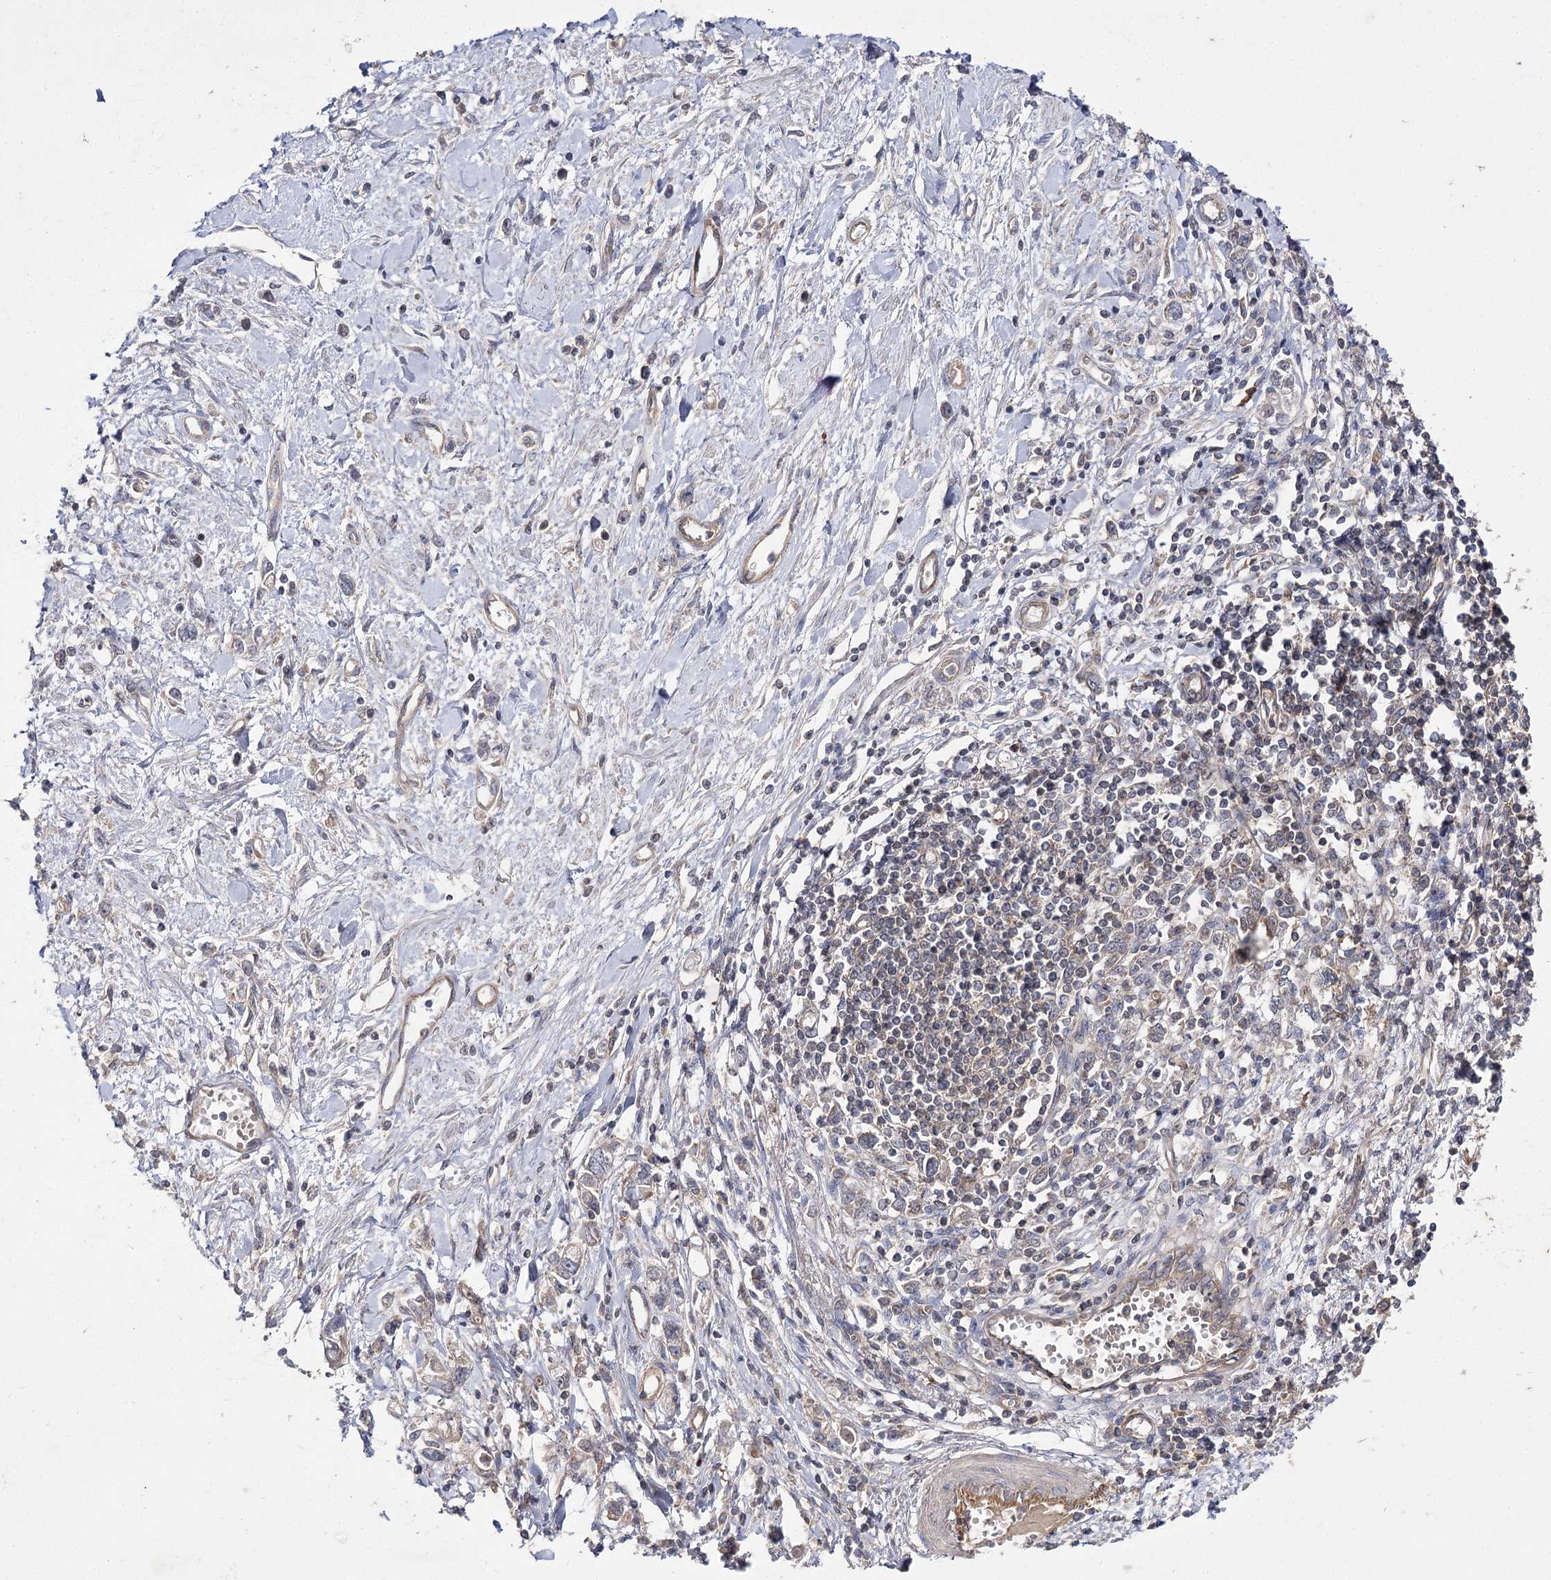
{"staining": {"intensity": "weak", "quantity": "<25%", "location": "cytoplasmic/membranous"}, "tissue": "stomach cancer", "cell_type": "Tumor cells", "image_type": "cancer", "snomed": [{"axis": "morphology", "description": "Adenocarcinoma, NOS"}, {"axis": "topography", "description": "Stomach"}], "caption": "DAB (3,3'-diaminobenzidine) immunohistochemical staining of human stomach cancer (adenocarcinoma) displays no significant expression in tumor cells. (DAB immunohistochemistry (IHC) visualized using brightfield microscopy, high magnification).", "gene": "BCR", "patient": {"sex": "female", "age": 76}}